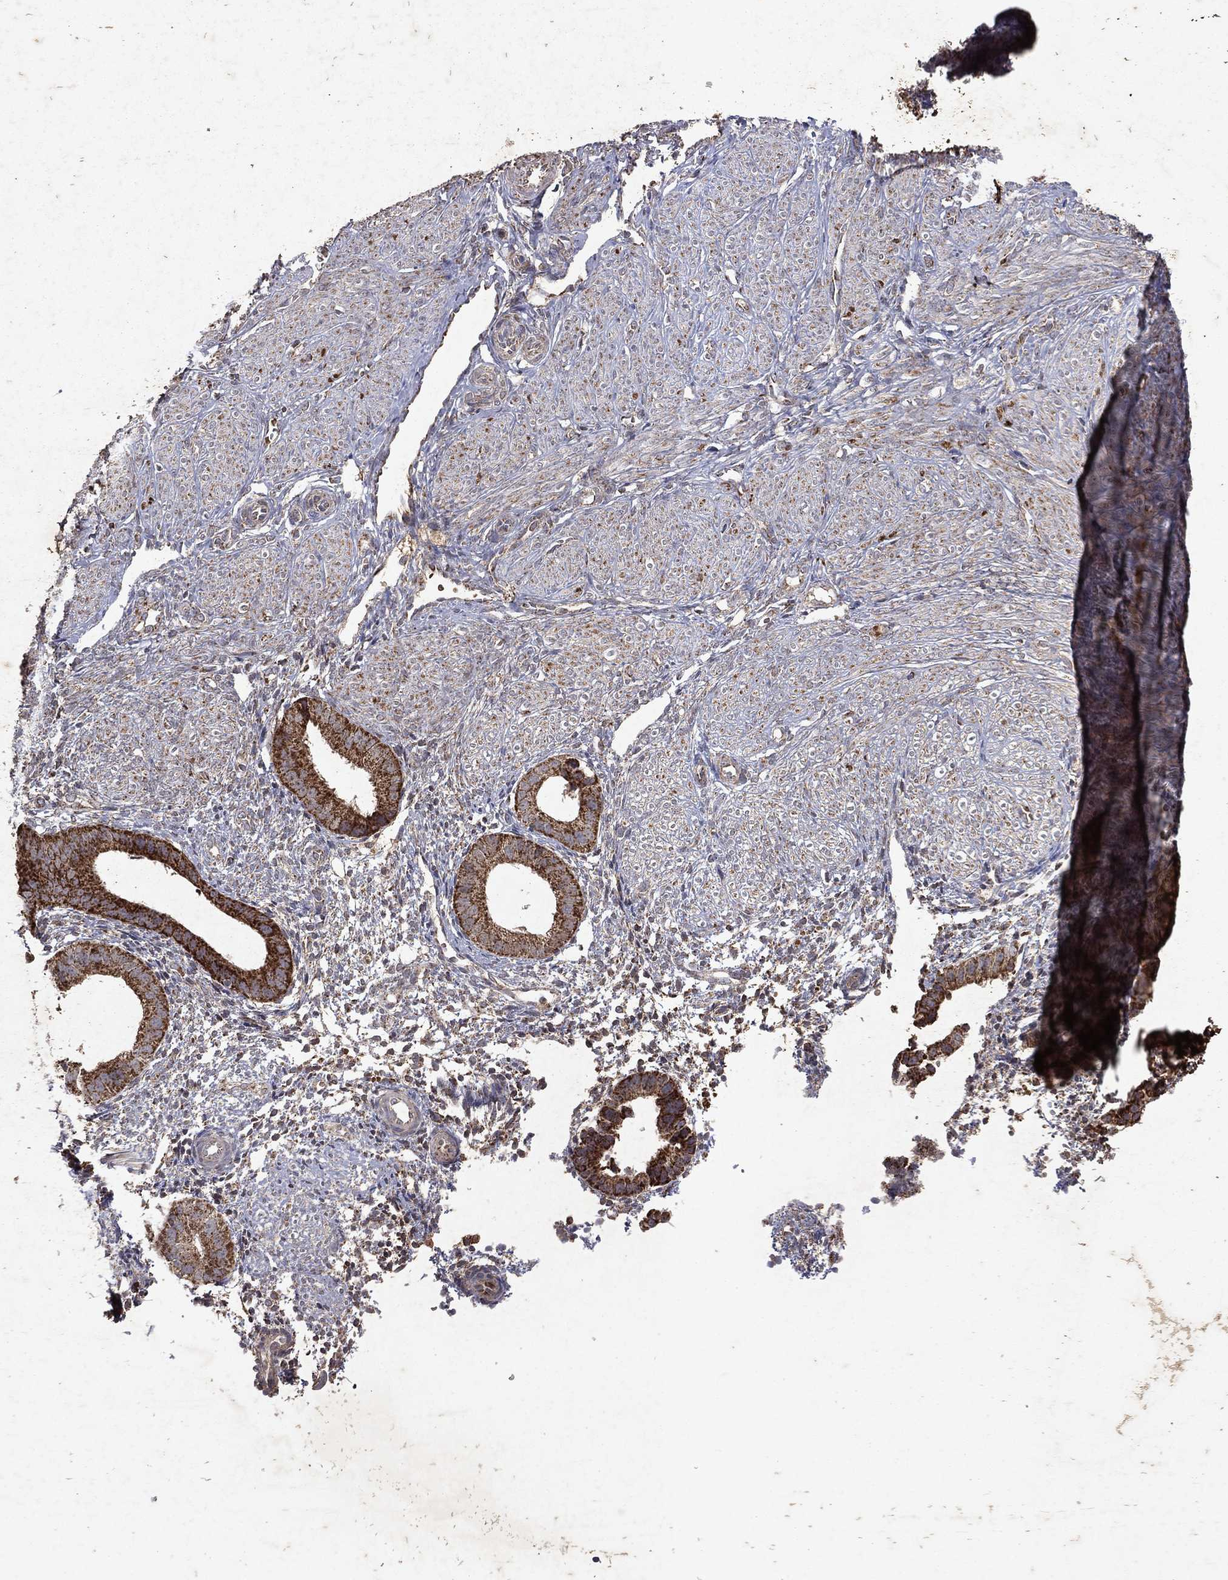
{"staining": {"intensity": "negative", "quantity": "none", "location": "none"}, "tissue": "endometrium", "cell_type": "Cells in endometrial stroma", "image_type": "normal", "snomed": [{"axis": "morphology", "description": "Normal tissue, NOS"}, {"axis": "topography", "description": "Endometrium"}], "caption": "Immunohistochemistry image of normal human endometrium stained for a protein (brown), which shows no staining in cells in endometrial stroma.", "gene": "PYROXD2", "patient": {"sex": "female", "age": 47}}